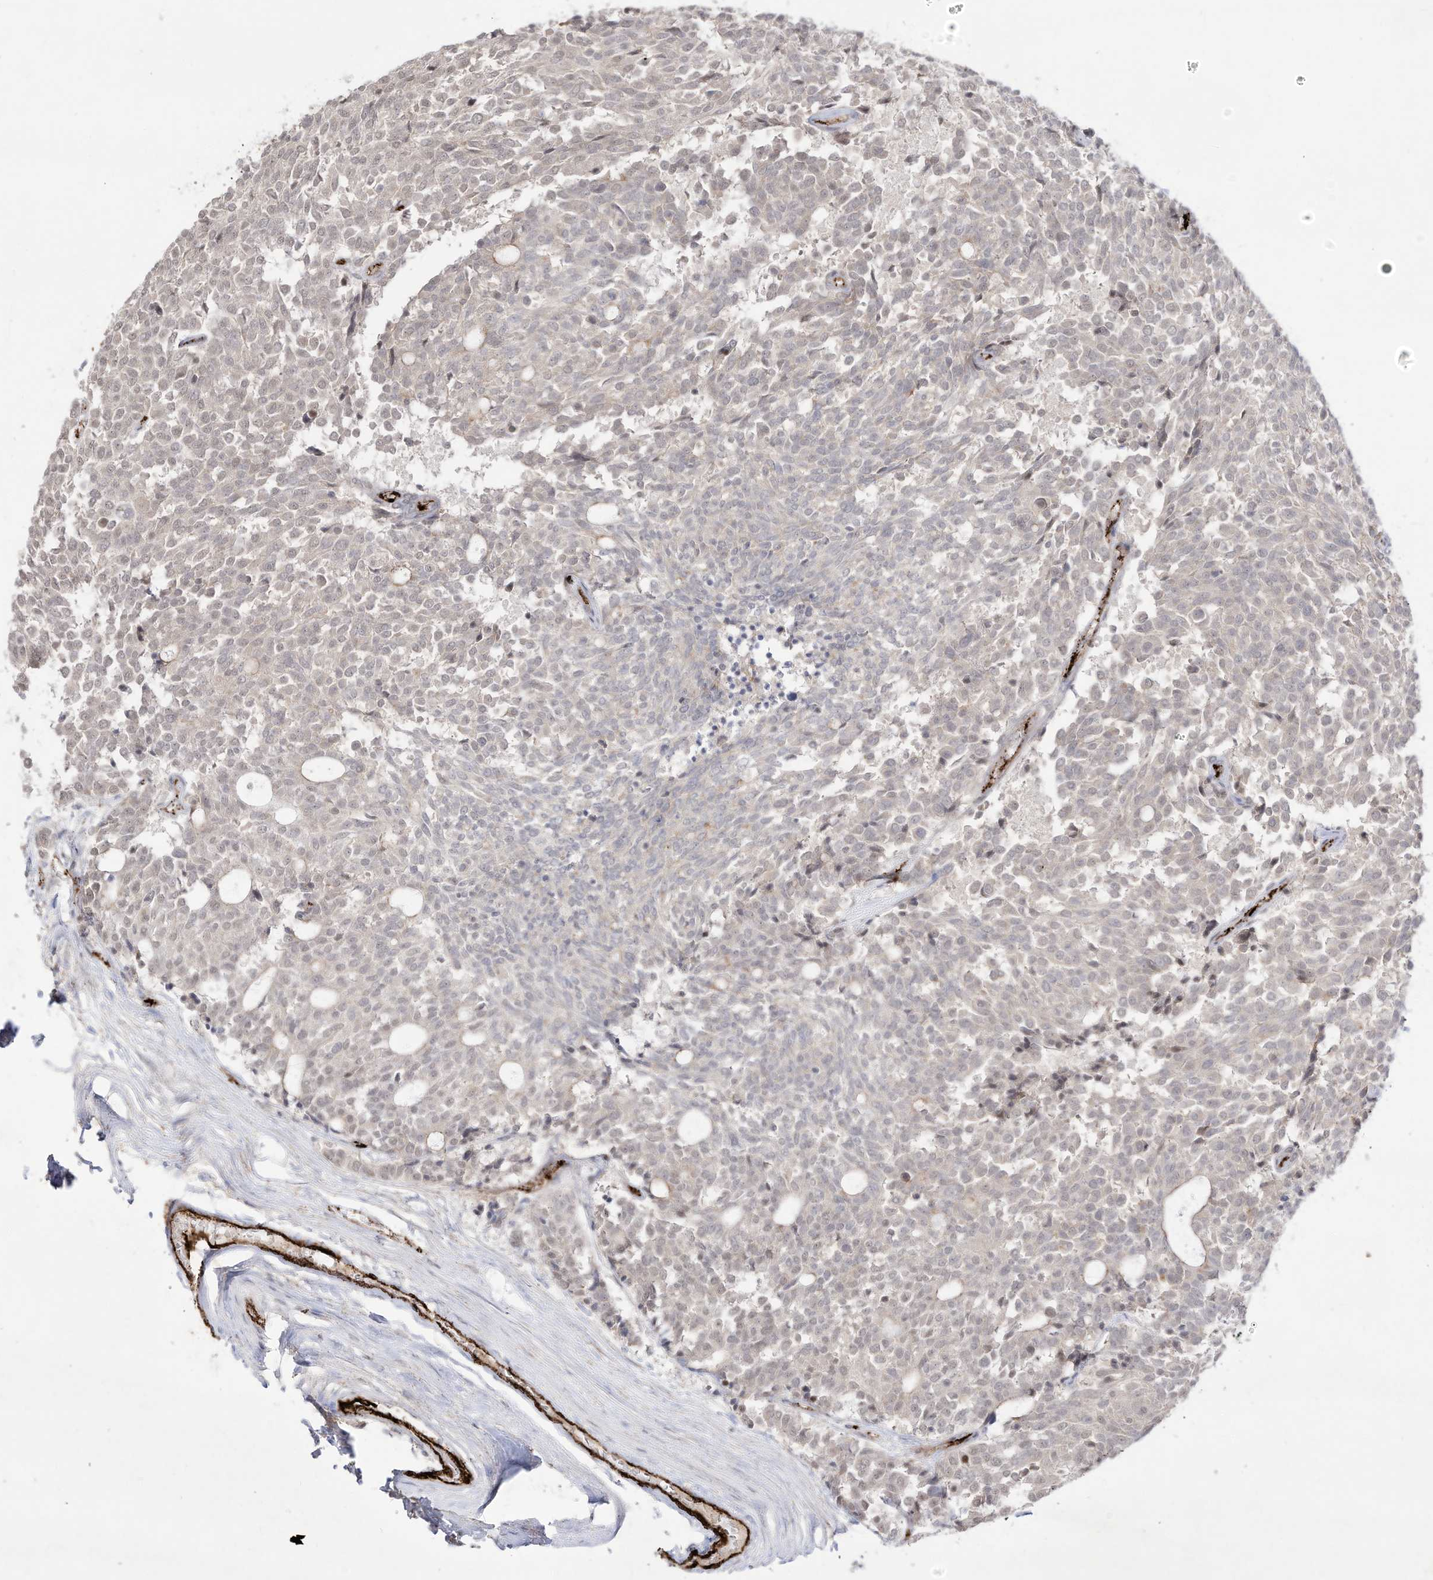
{"staining": {"intensity": "weak", "quantity": "<25%", "location": "cytoplasmic/membranous,nuclear"}, "tissue": "carcinoid", "cell_type": "Tumor cells", "image_type": "cancer", "snomed": [{"axis": "morphology", "description": "Carcinoid, malignant, NOS"}, {"axis": "topography", "description": "Pancreas"}], "caption": "High magnification brightfield microscopy of malignant carcinoid stained with DAB (brown) and counterstained with hematoxylin (blue): tumor cells show no significant expression.", "gene": "ZGRF1", "patient": {"sex": "female", "age": 54}}